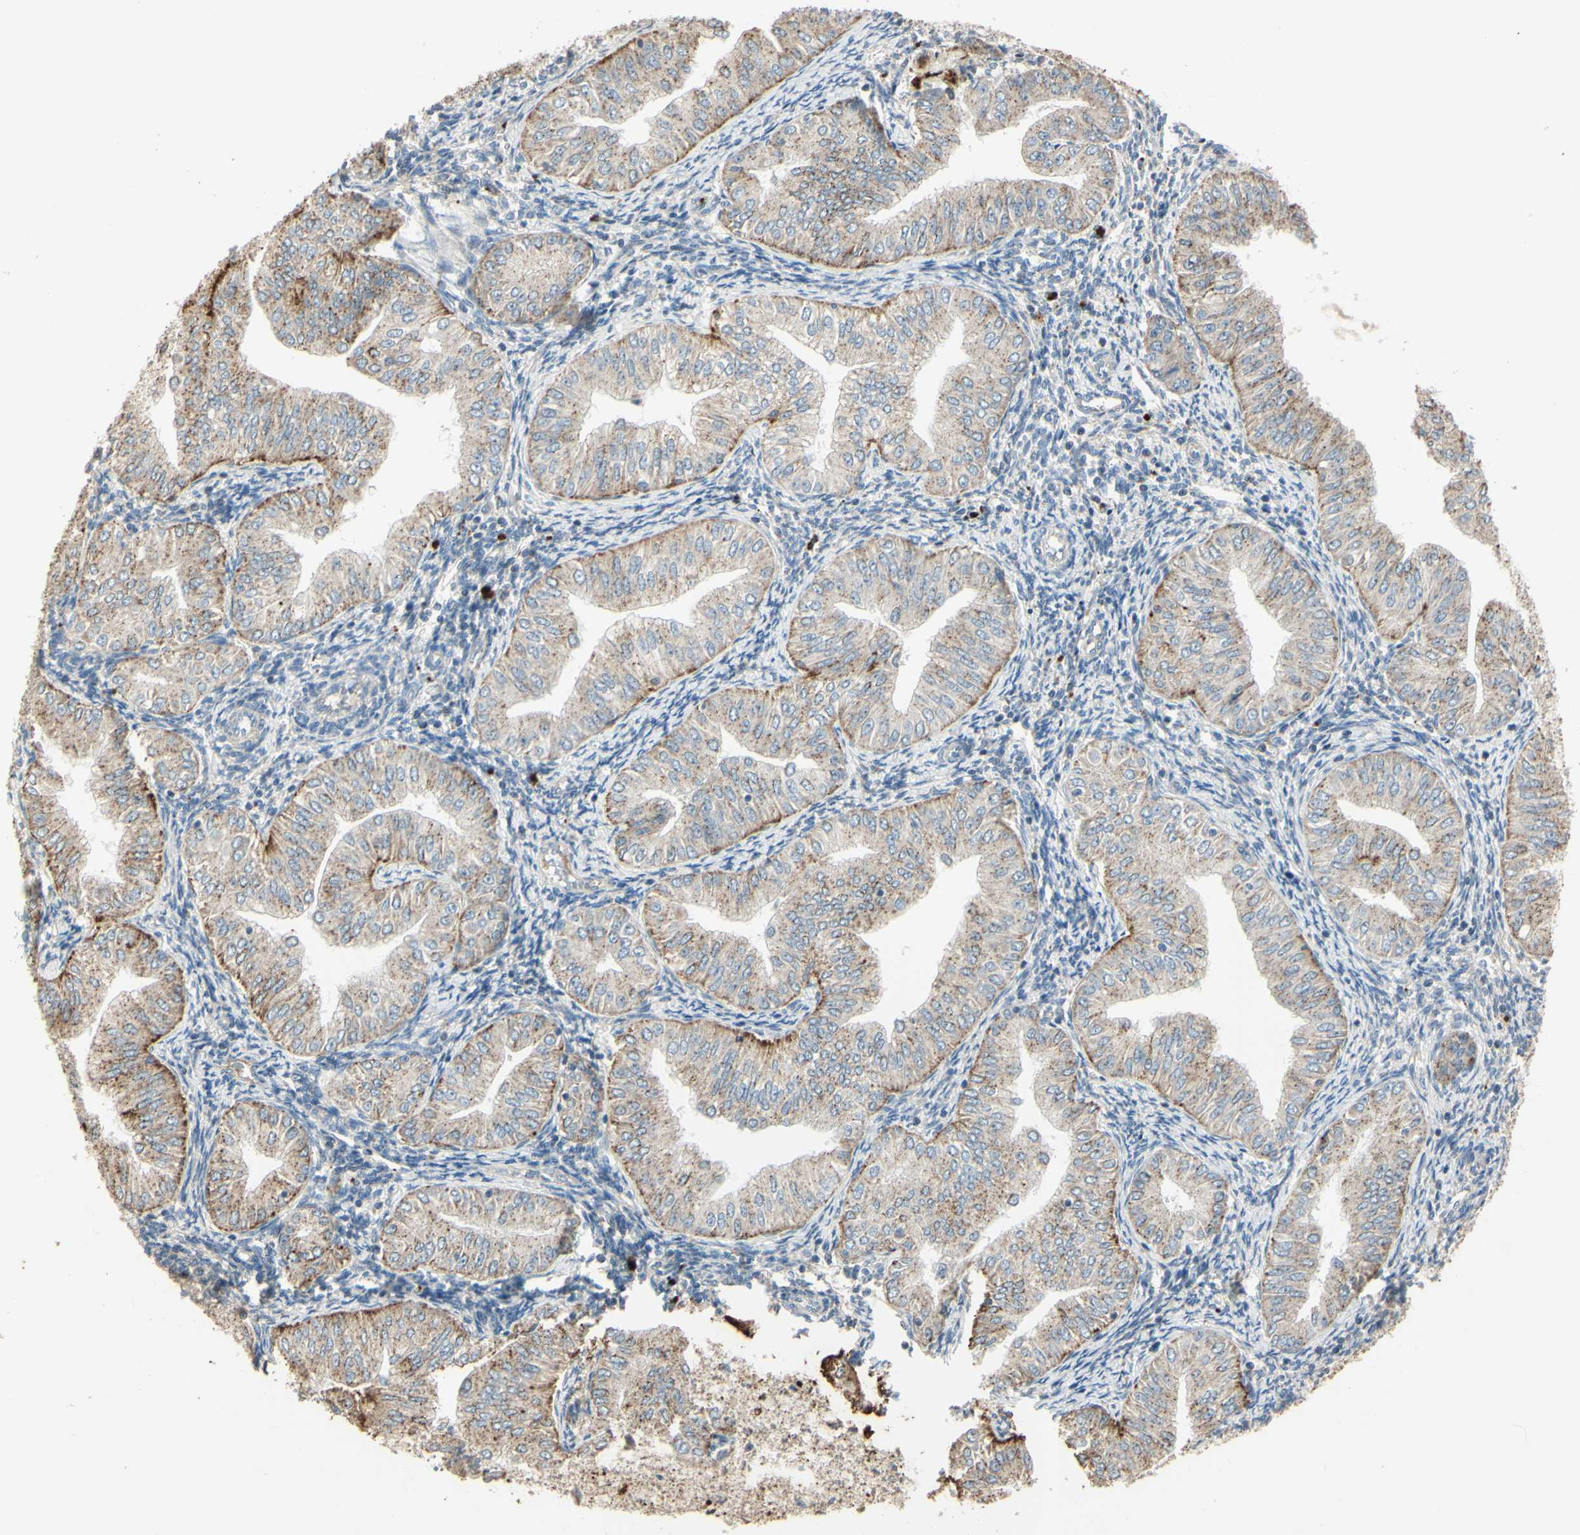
{"staining": {"intensity": "weak", "quantity": ">75%", "location": "cytoplasmic/membranous"}, "tissue": "endometrial cancer", "cell_type": "Tumor cells", "image_type": "cancer", "snomed": [{"axis": "morphology", "description": "Normal tissue, NOS"}, {"axis": "morphology", "description": "Adenocarcinoma, NOS"}, {"axis": "topography", "description": "Endometrium"}], "caption": "Endometrial cancer stained with immunohistochemistry exhibits weak cytoplasmic/membranous positivity in approximately >75% of tumor cells.", "gene": "ANGPTL1", "patient": {"sex": "female", "age": 53}}